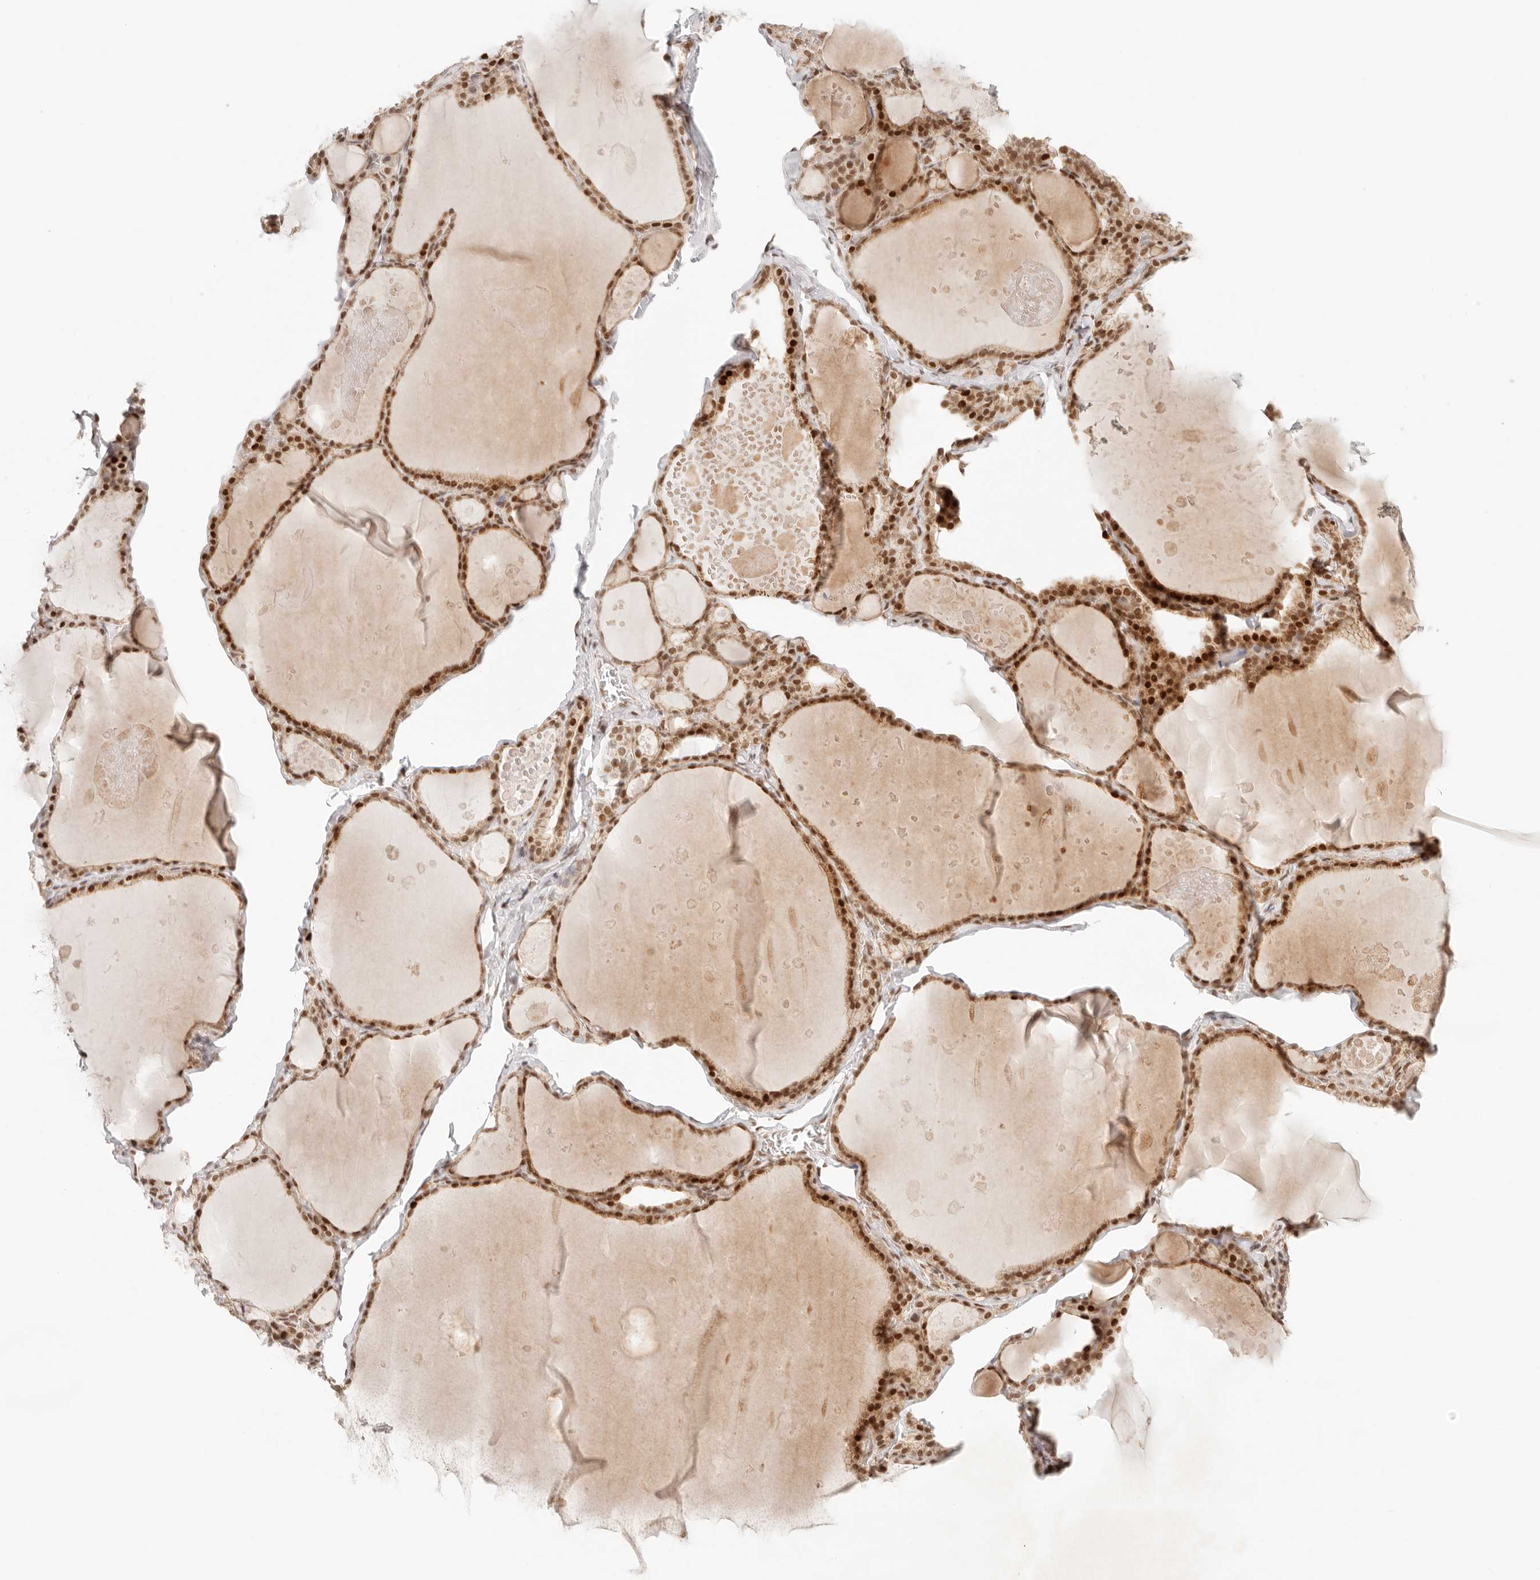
{"staining": {"intensity": "strong", "quantity": ">75%", "location": "cytoplasmic/membranous,nuclear"}, "tissue": "thyroid gland", "cell_type": "Glandular cells", "image_type": "normal", "snomed": [{"axis": "morphology", "description": "Normal tissue, NOS"}, {"axis": "topography", "description": "Thyroid gland"}], "caption": "Glandular cells display strong cytoplasmic/membranous,nuclear positivity in approximately >75% of cells in normal thyroid gland.", "gene": "HOXC5", "patient": {"sex": "male", "age": 56}}